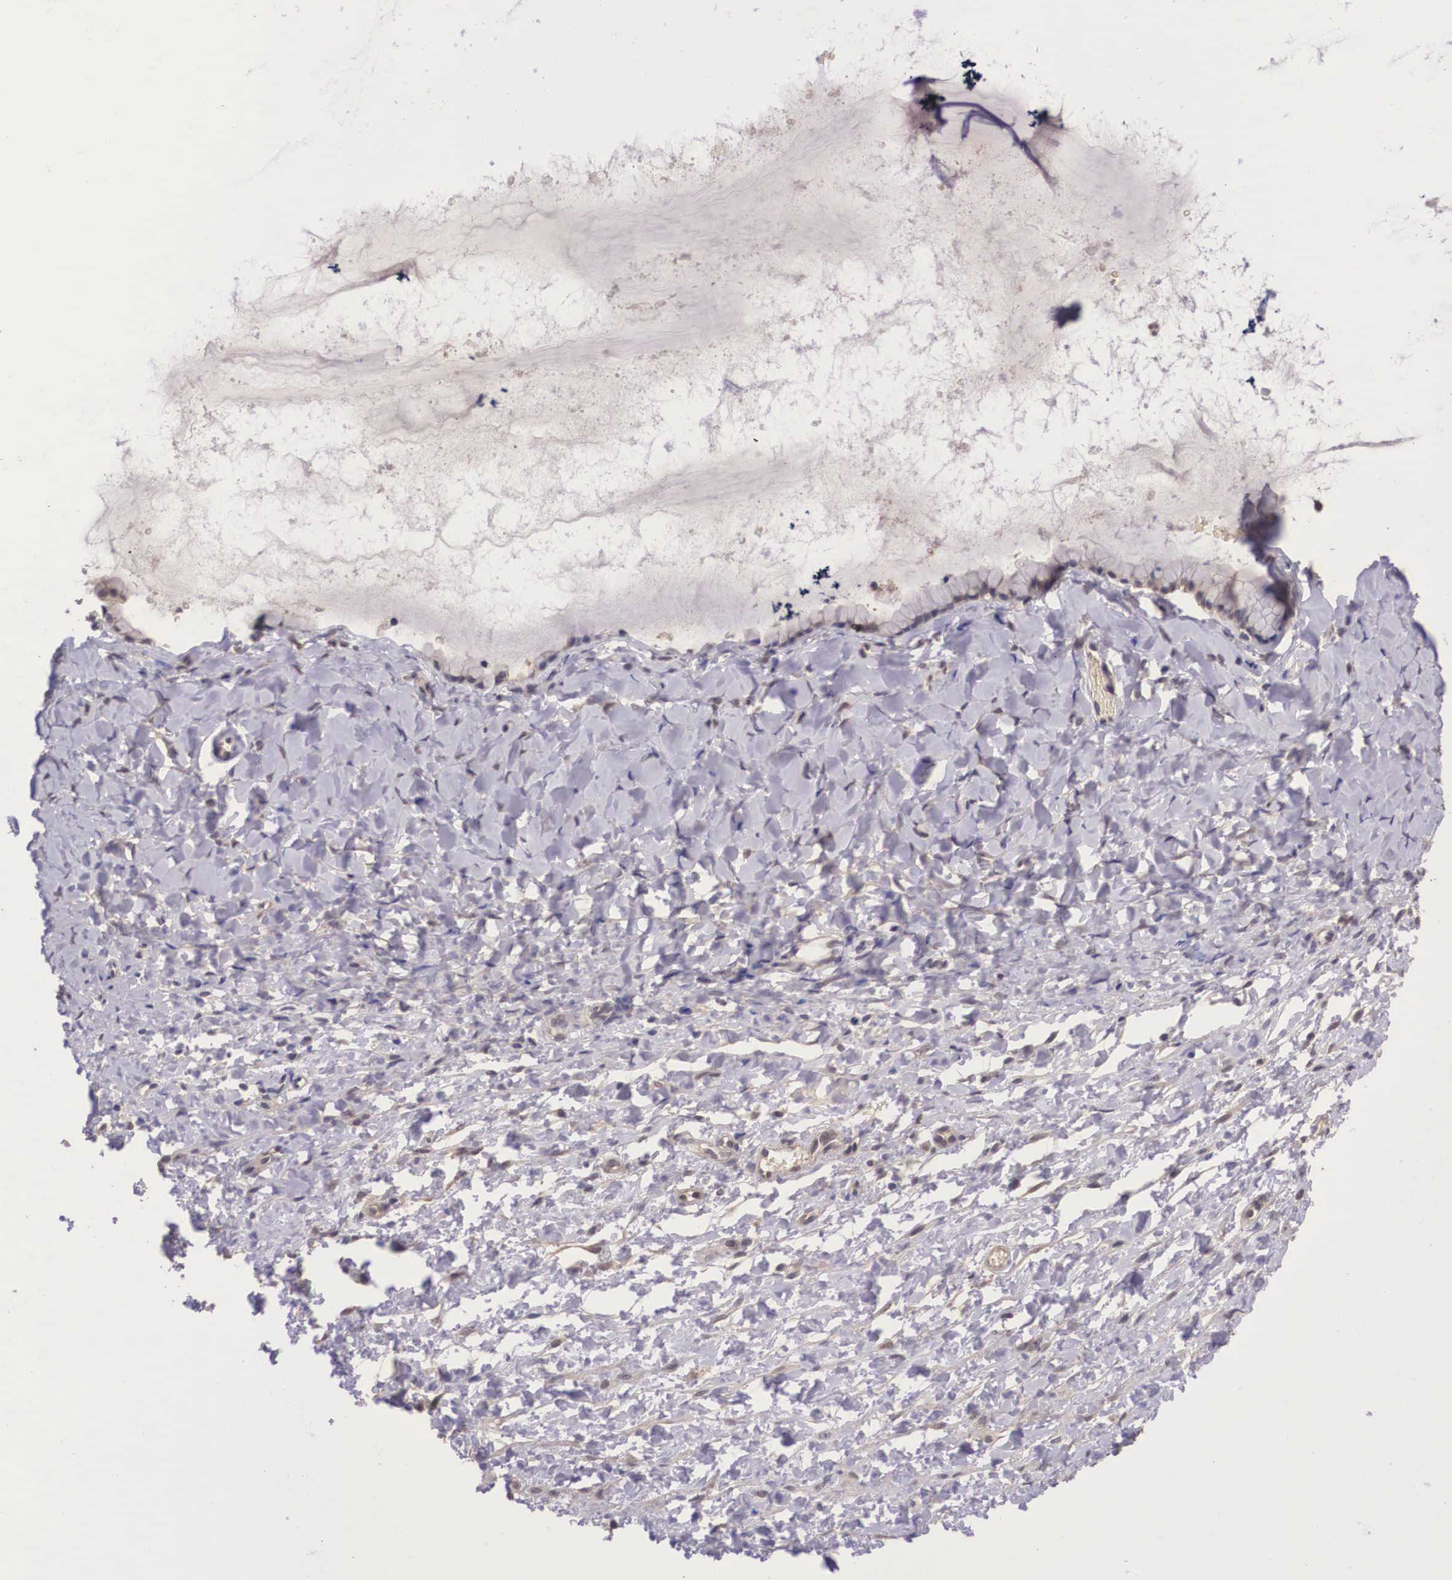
{"staining": {"intensity": "weak", "quantity": ">75%", "location": "cytoplasmic/membranous"}, "tissue": "ovarian cancer", "cell_type": "Tumor cells", "image_type": "cancer", "snomed": [{"axis": "morphology", "description": "Cystadenocarcinoma, mucinous, NOS"}, {"axis": "topography", "description": "Ovary"}], "caption": "A brown stain shows weak cytoplasmic/membranous positivity of a protein in human mucinous cystadenocarcinoma (ovarian) tumor cells. (DAB = brown stain, brightfield microscopy at high magnification).", "gene": "VASH1", "patient": {"sex": "female", "age": 41}}